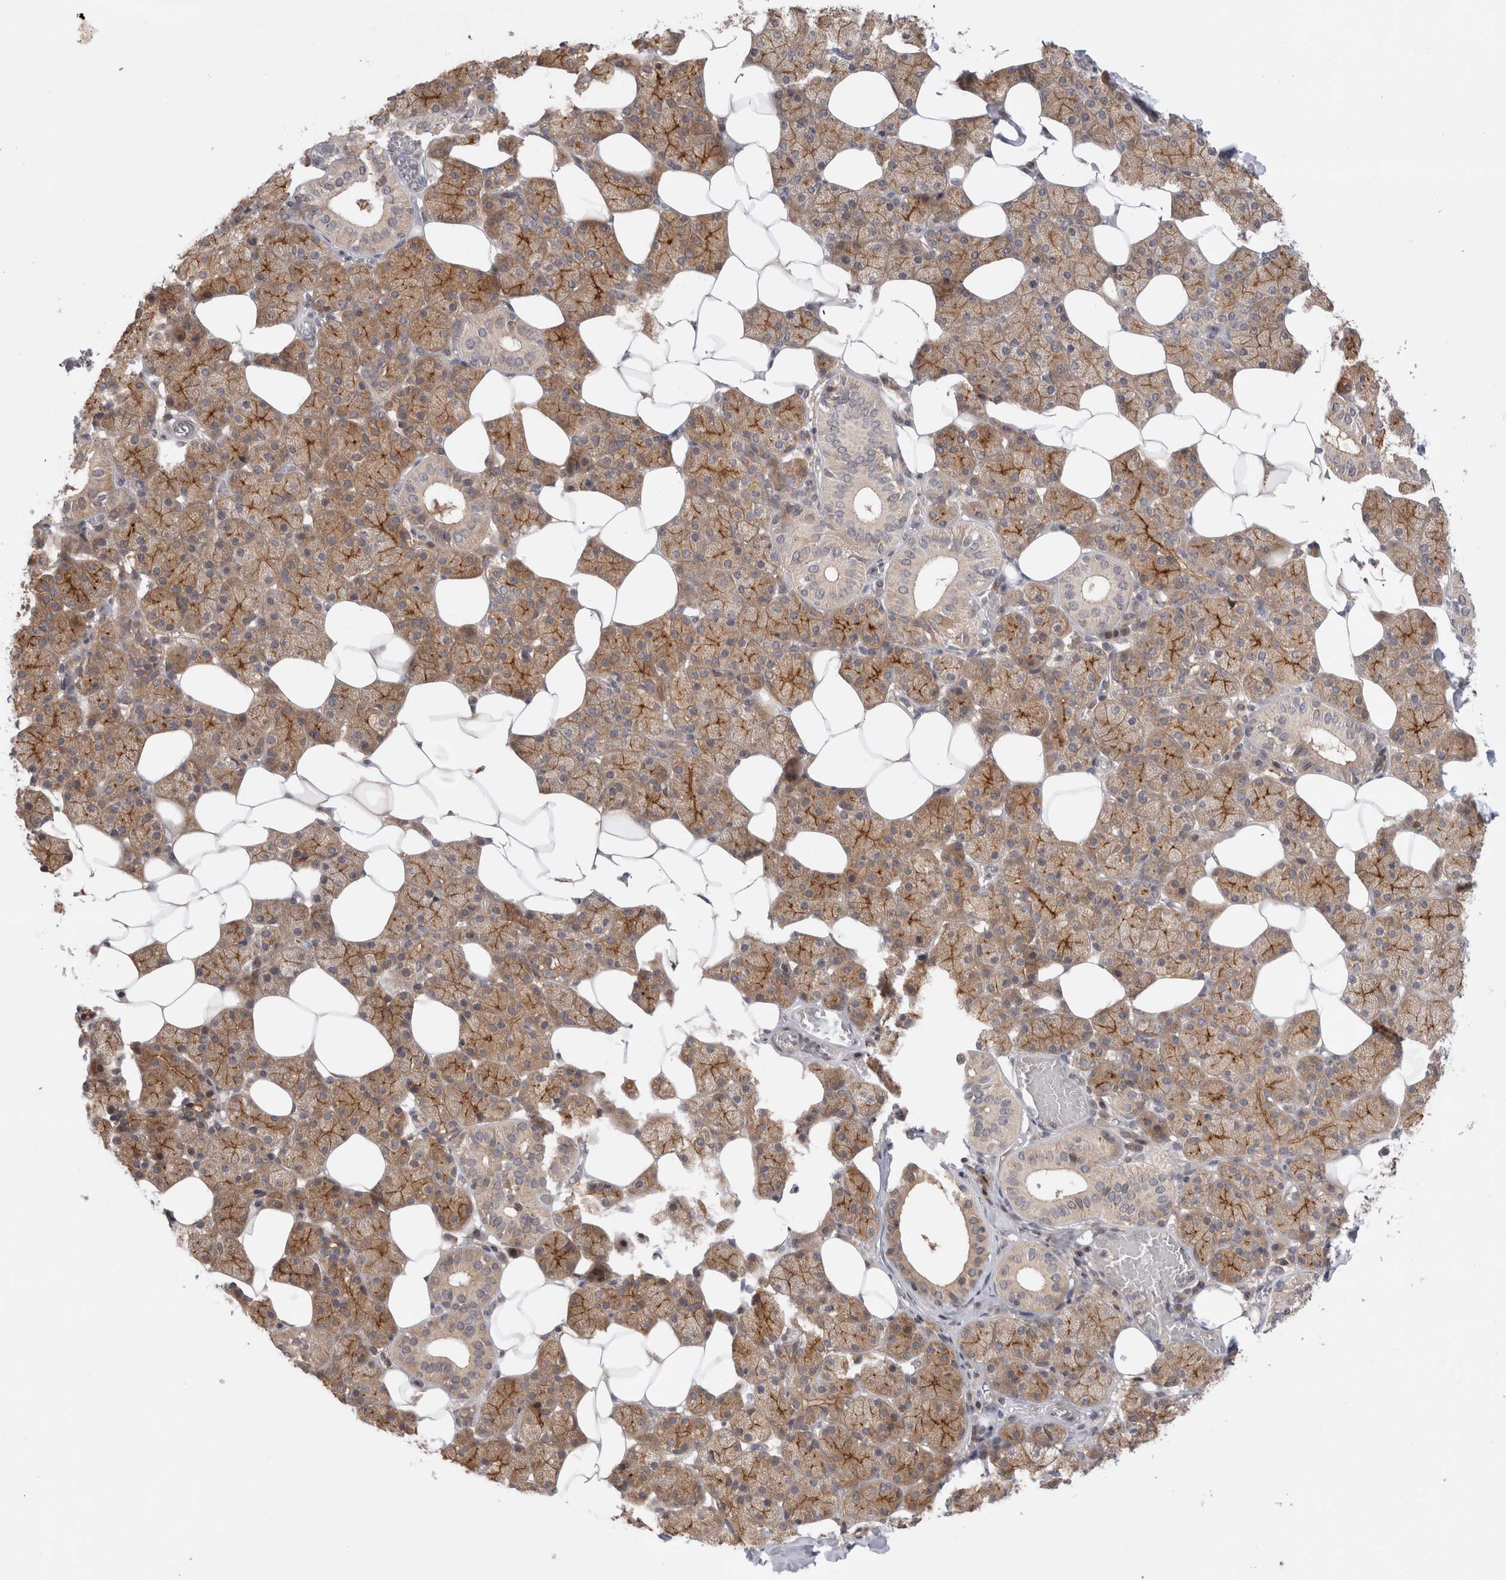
{"staining": {"intensity": "moderate", "quantity": ">75%", "location": "cytoplasmic/membranous"}, "tissue": "salivary gland", "cell_type": "Glandular cells", "image_type": "normal", "snomed": [{"axis": "morphology", "description": "Normal tissue, NOS"}, {"axis": "topography", "description": "Salivary gland"}], "caption": "Salivary gland stained with IHC reveals moderate cytoplasmic/membranous positivity in about >75% of glandular cells. The staining was performed using DAB, with brown indicating positive protein expression. Nuclei are stained blue with hematoxylin.", "gene": "PLEKHM1", "patient": {"sex": "female", "age": 33}}